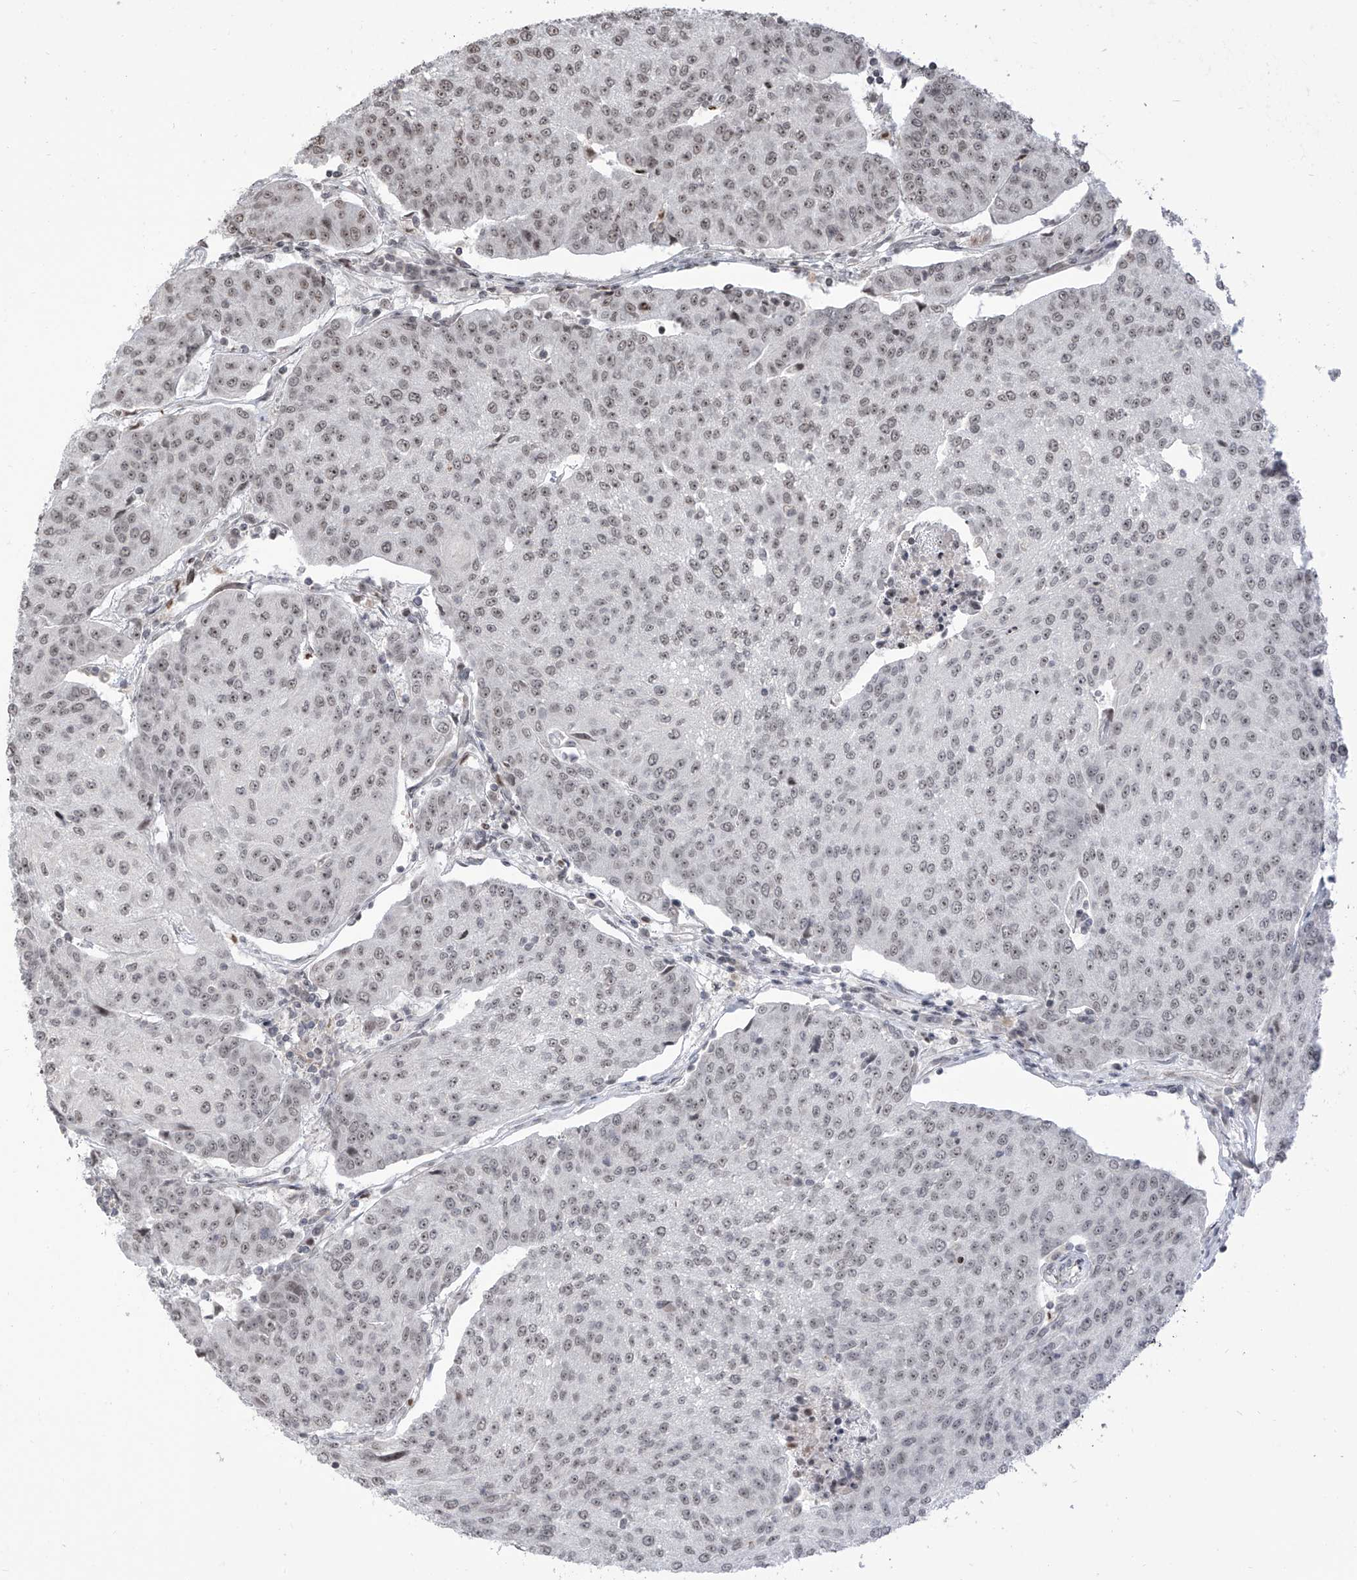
{"staining": {"intensity": "weak", "quantity": ">75%", "location": "nuclear"}, "tissue": "urothelial cancer", "cell_type": "Tumor cells", "image_type": "cancer", "snomed": [{"axis": "morphology", "description": "Urothelial carcinoma, High grade"}, {"axis": "topography", "description": "Urinary bladder"}], "caption": "The histopathology image exhibits a brown stain indicating the presence of a protein in the nuclear of tumor cells in urothelial cancer.", "gene": "METAP1D", "patient": {"sex": "female", "age": 85}}